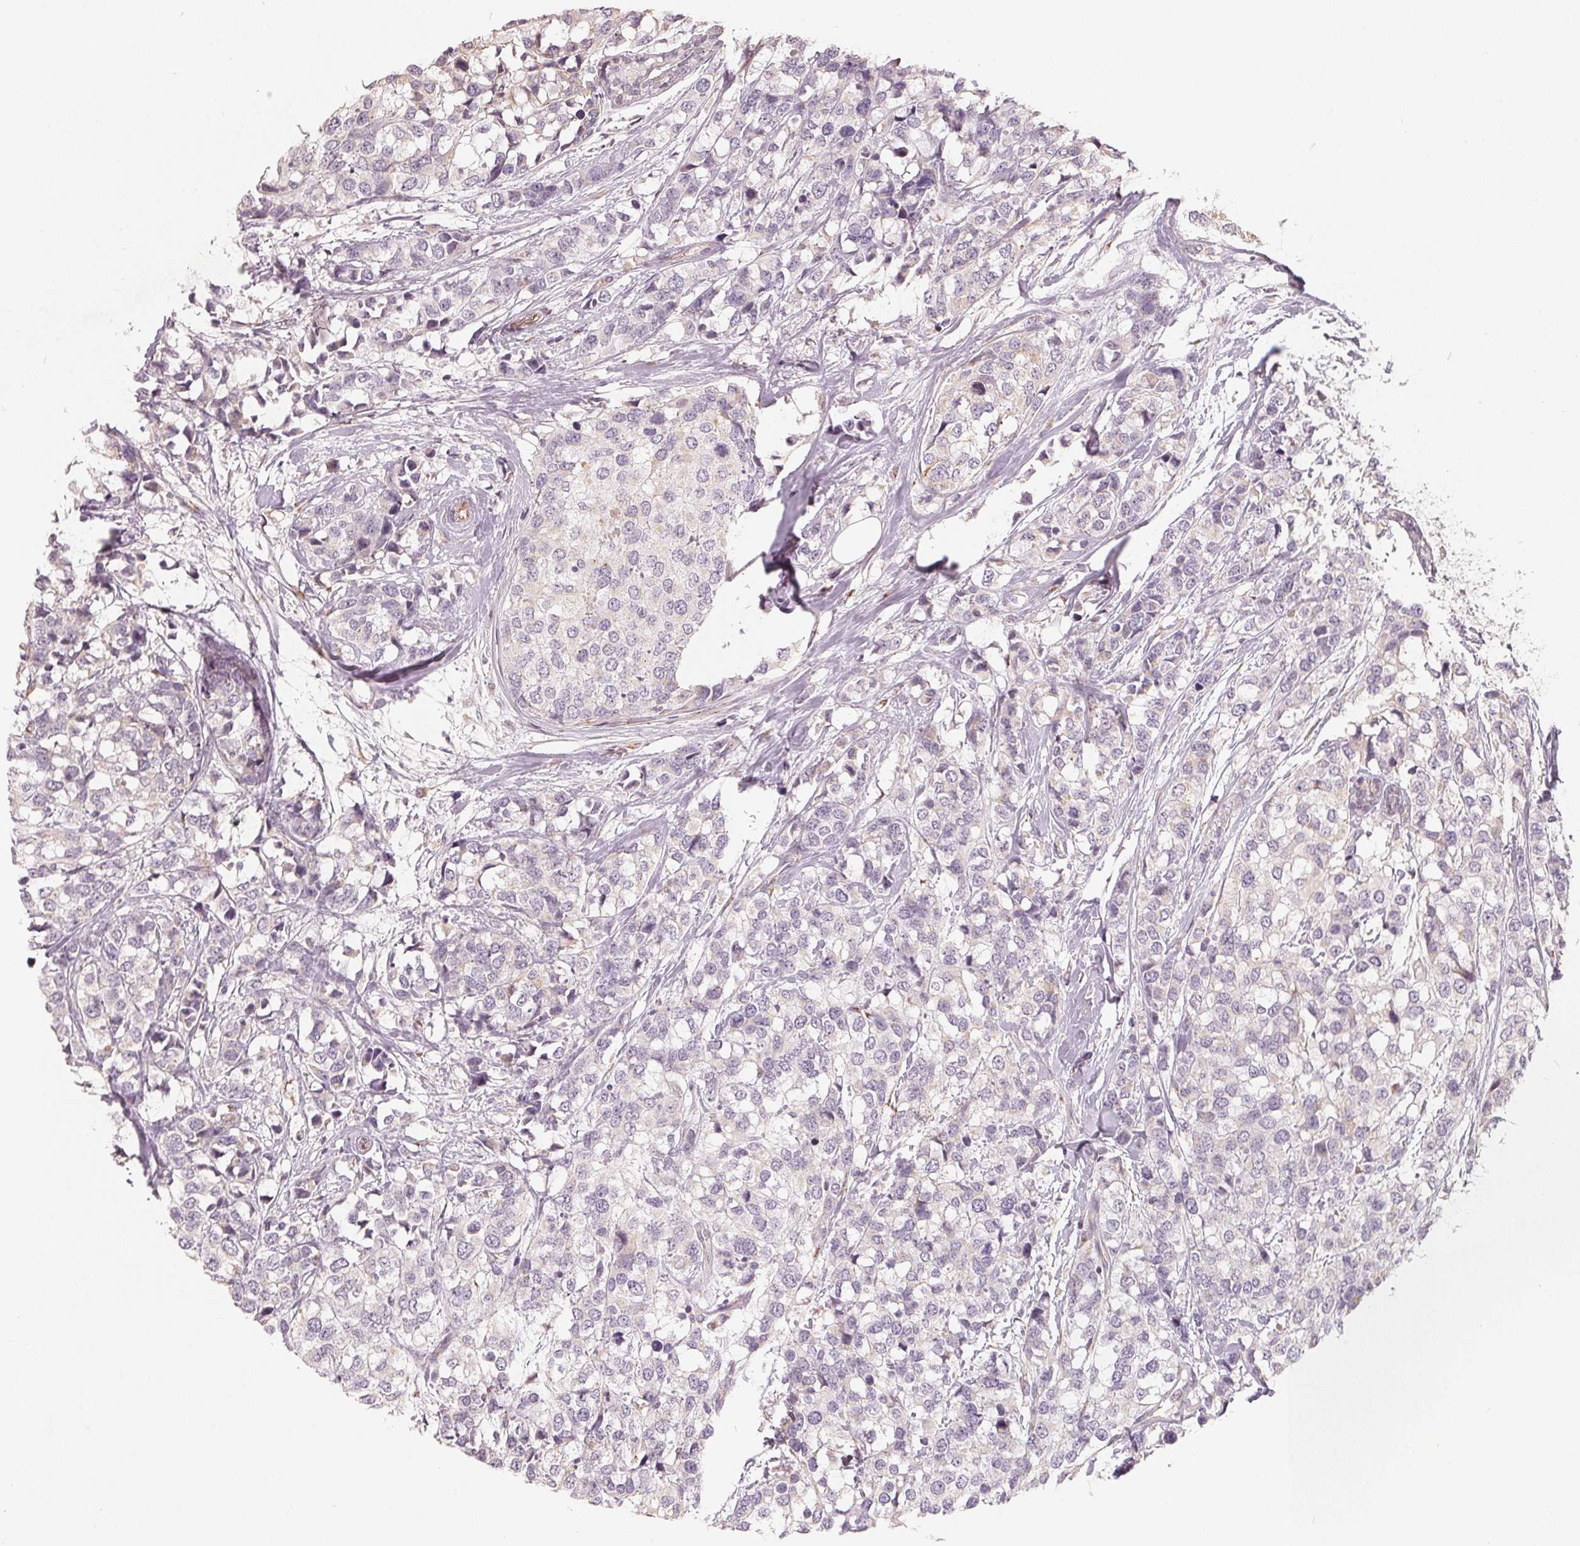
{"staining": {"intensity": "negative", "quantity": "none", "location": "none"}, "tissue": "breast cancer", "cell_type": "Tumor cells", "image_type": "cancer", "snomed": [{"axis": "morphology", "description": "Lobular carcinoma"}, {"axis": "topography", "description": "Breast"}], "caption": "Micrograph shows no protein expression in tumor cells of breast cancer (lobular carcinoma) tissue.", "gene": "TMSB15B", "patient": {"sex": "female", "age": 59}}